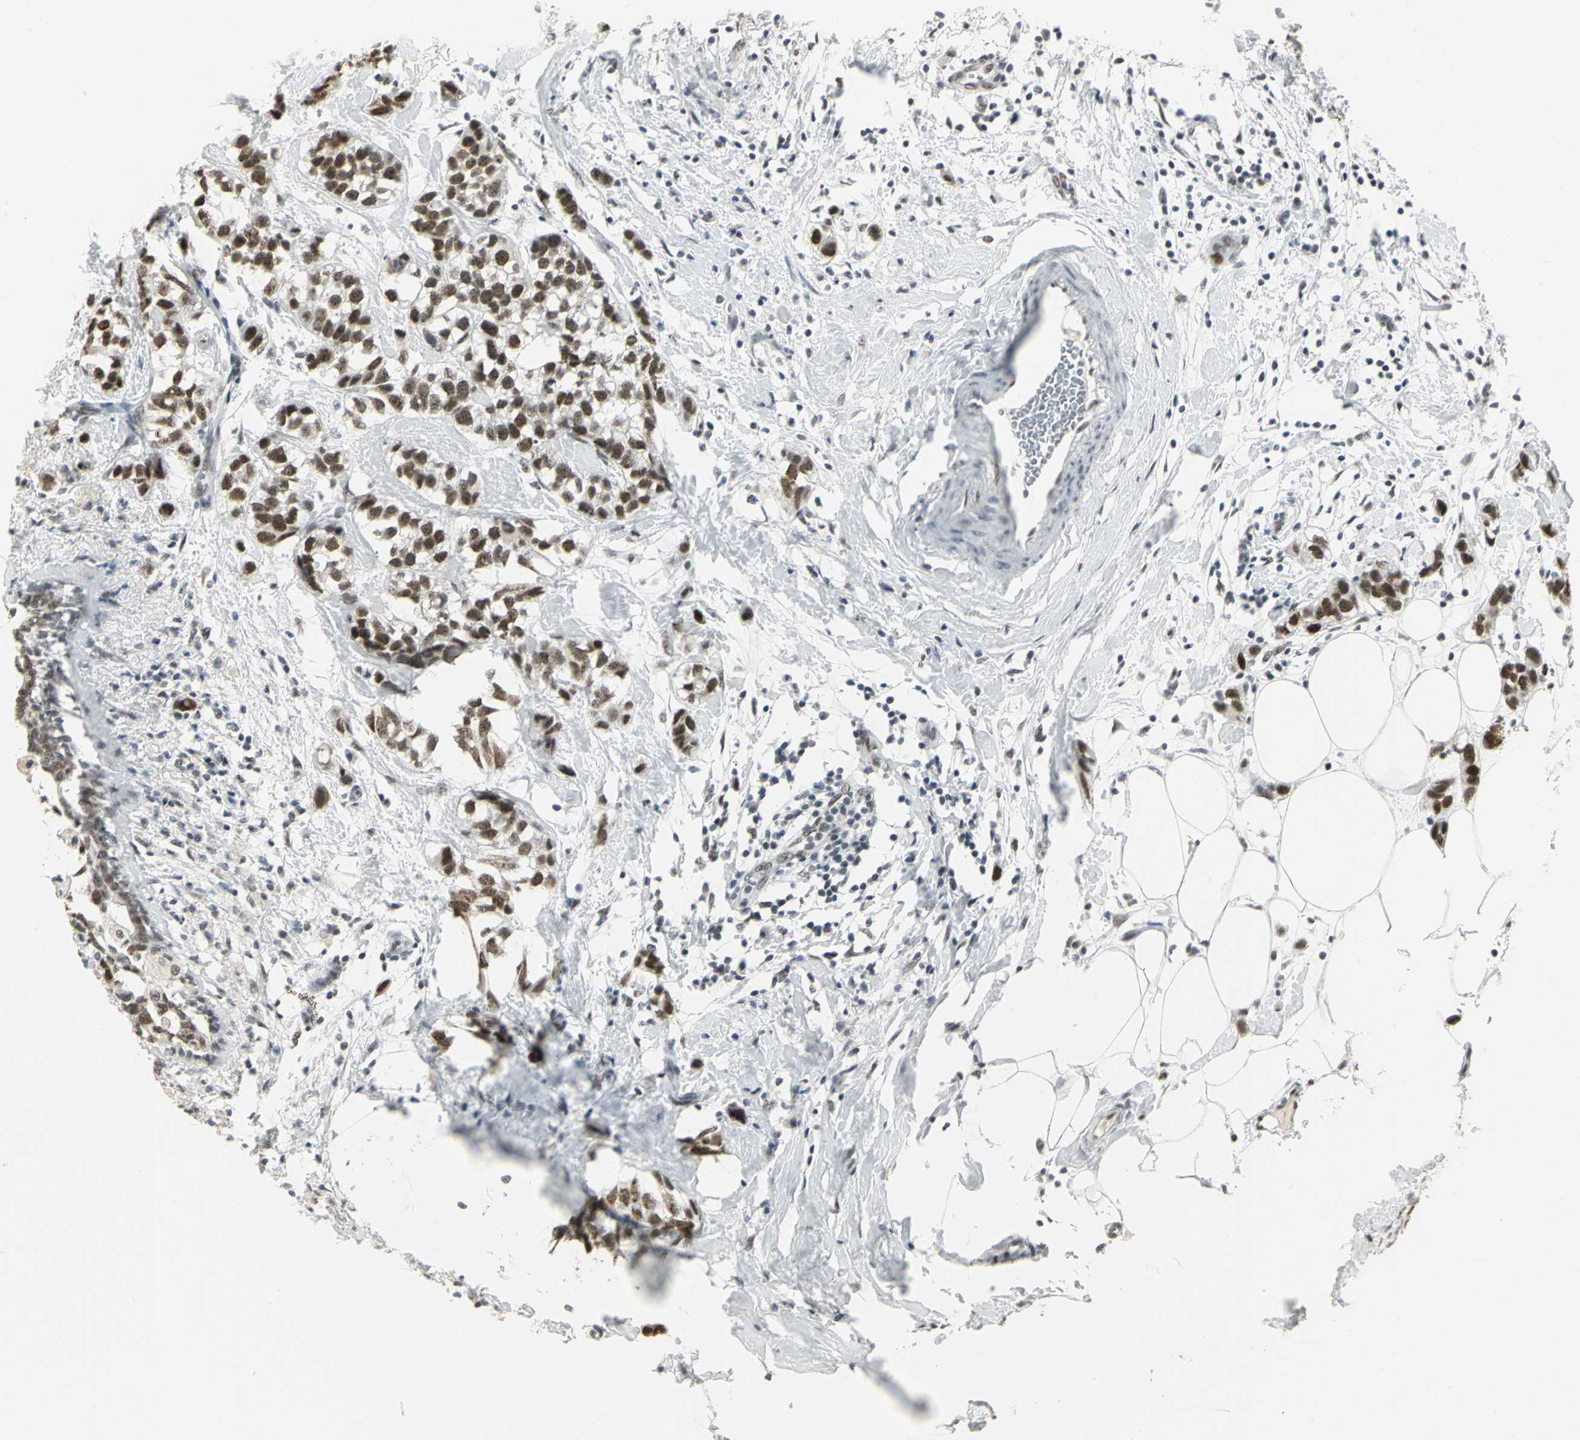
{"staining": {"intensity": "strong", "quantity": ">75%", "location": "nuclear"}, "tissue": "breast cancer", "cell_type": "Tumor cells", "image_type": "cancer", "snomed": [{"axis": "morphology", "description": "Normal tissue, NOS"}, {"axis": "morphology", "description": "Duct carcinoma"}, {"axis": "topography", "description": "Breast"}], "caption": "The photomicrograph shows staining of breast cancer (invasive ductal carcinoma), revealing strong nuclear protein positivity (brown color) within tumor cells.", "gene": "CBX3", "patient": {"sex": "female", "age": 50}}